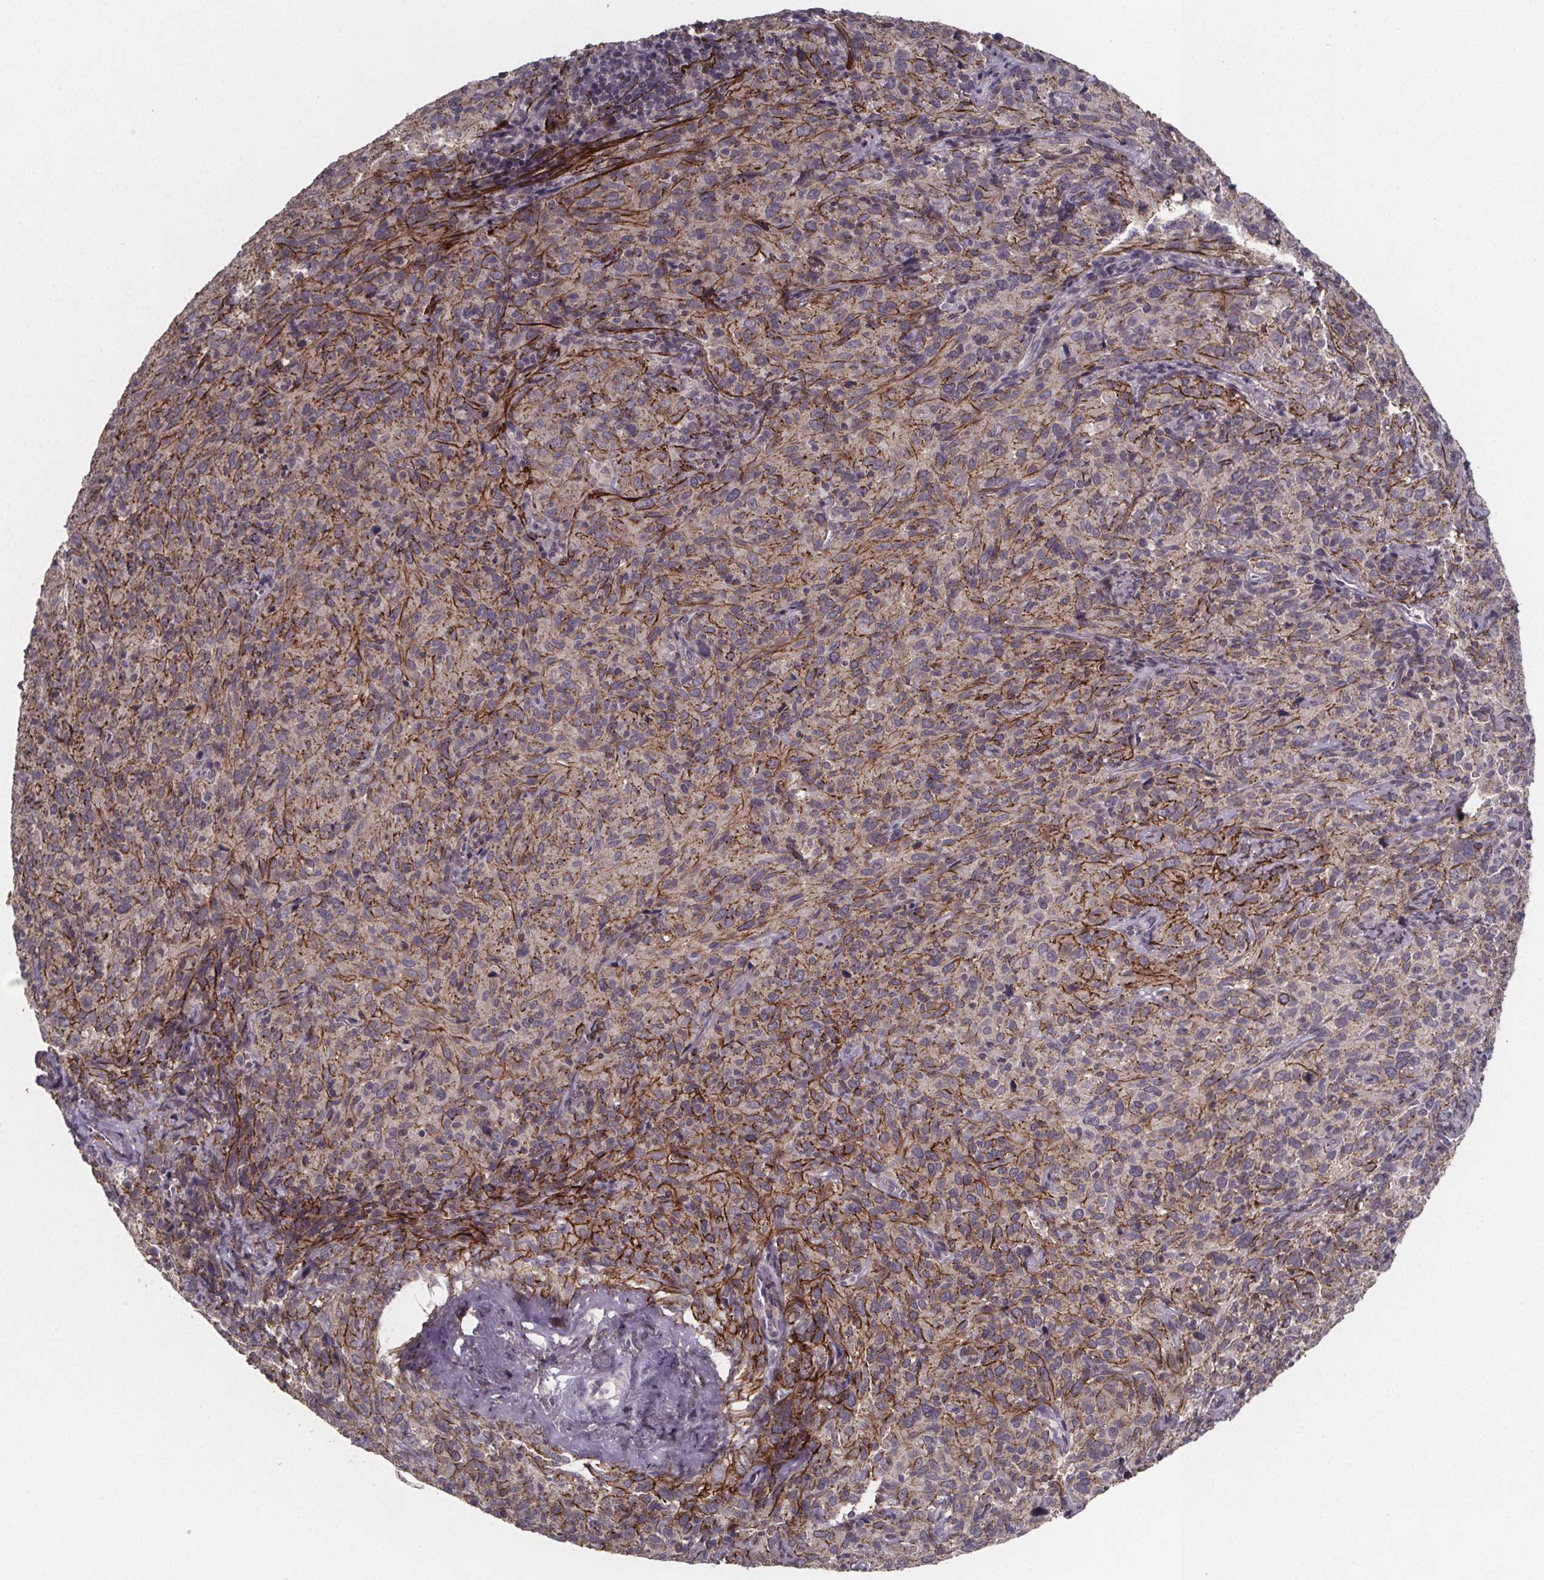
{"staining": {"intensity": "strong", "quantity": "<25%", "location": "cytoplasmic/membranous"}, "tissue": "cervical cancer", "cell_type": "Tumor cells", "image_type": "cancer", "snomed": [{"axis": "morphology", "description": "Squamous cell carcinoma, NOS"}, {"axis": "topography", "description": "Cervix"}], "caption": "Strong cytoplasmic/membranous positivity for a protein is seen in about <25% of tumor cells of squamous cell carcinoma (cervical) using immunohistochemistry (IHC).", "gene": "PALLD", "patient": {"sex": "female", "age": 51}}